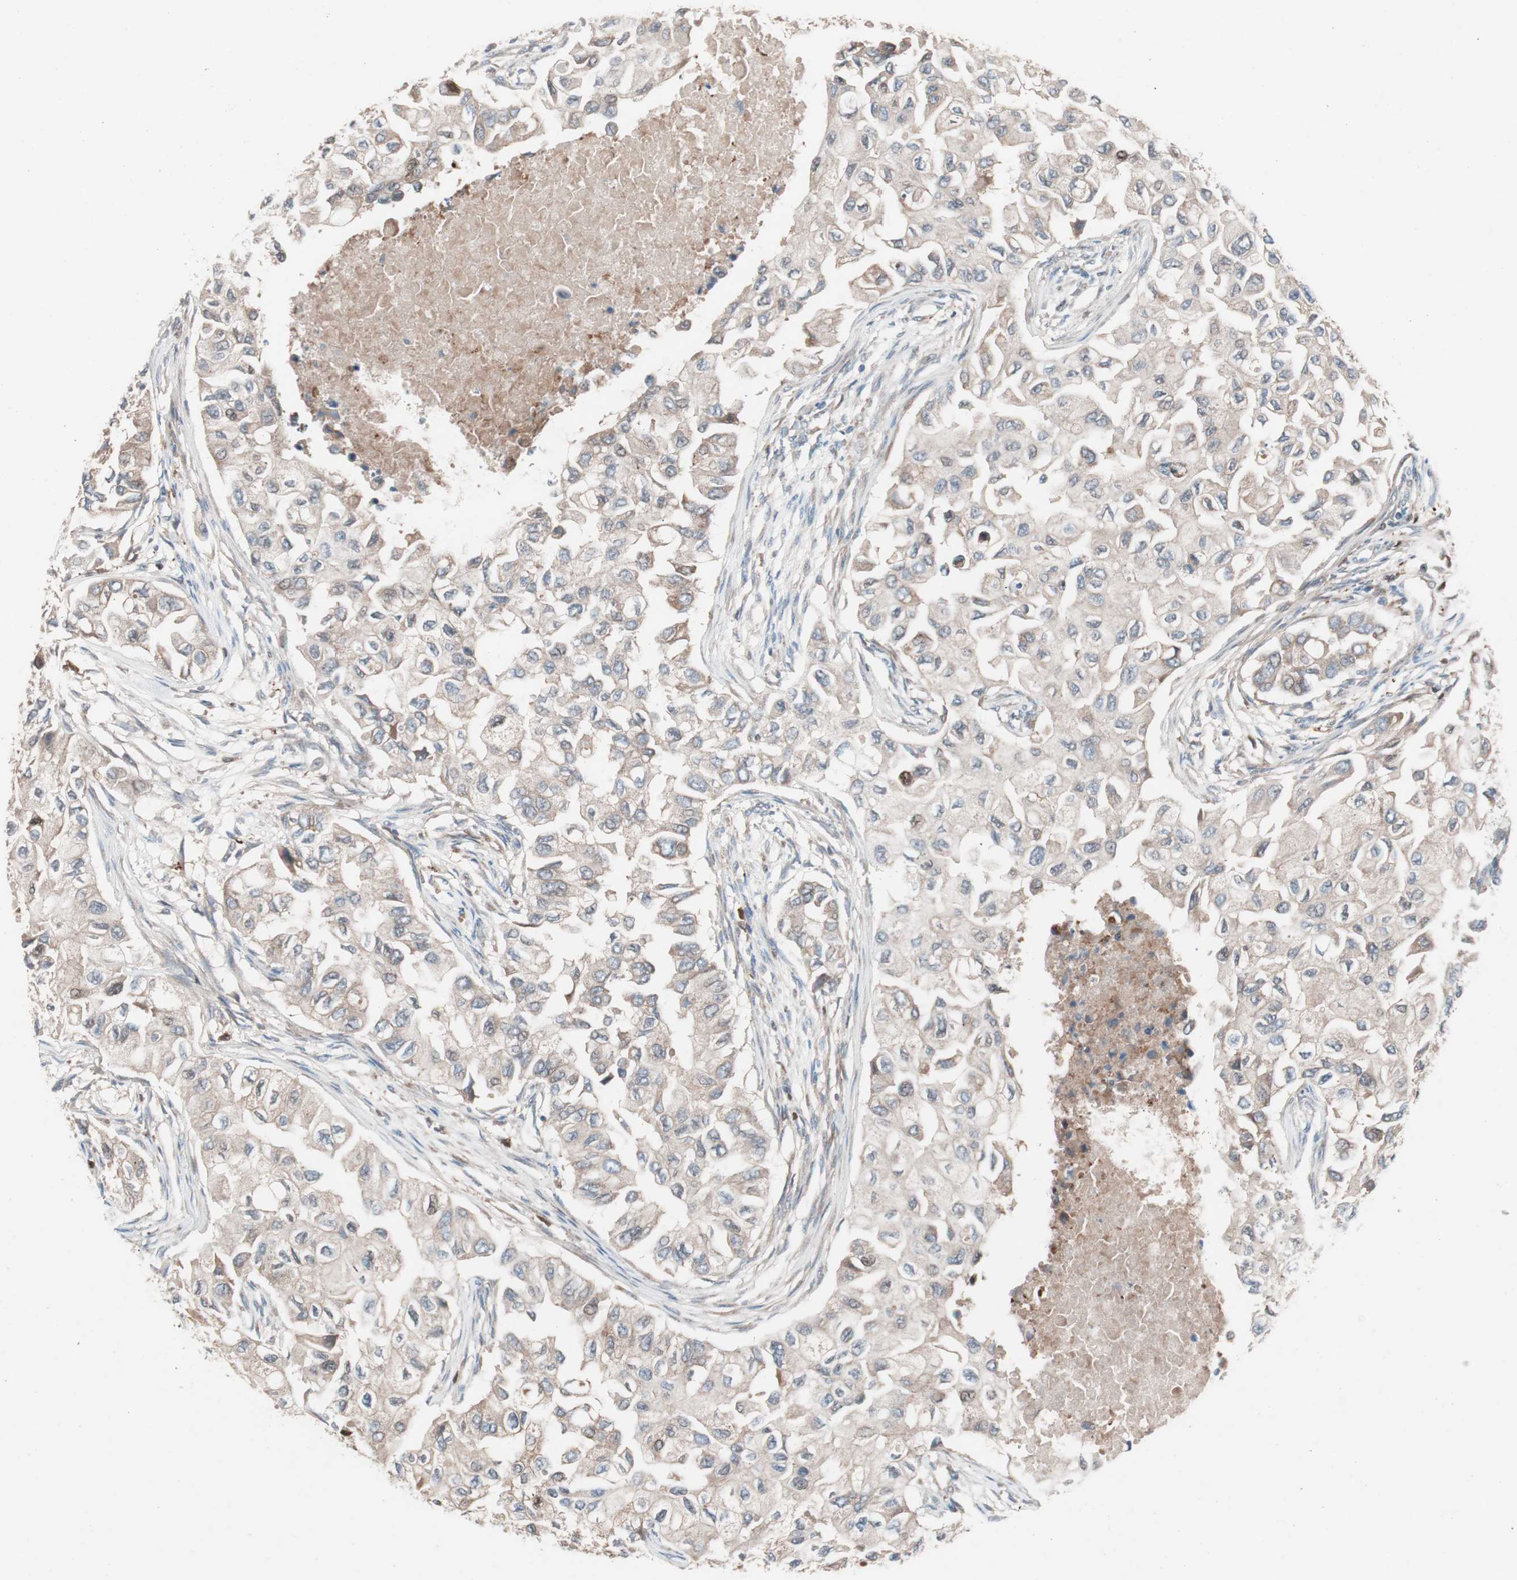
{"staining": {"intensity": "weak", "quantity": "25%-75%", "location": "cytoplasmic/membranous"}, "tissue": "breast cancer", "cell_type": "Tumor cells", "image_type": "cancer", "snomed": [{"axis": "morphology", "description": "Normal tissue, NOS"}, {"axis": "morphology", "description": "Duct carcinoma"}, {"axis": "topography", "description": "Breast"}], "caption": "The image displays a brown stain indicating the presence of a protein in the cytoplasmic/membranous of tumor cells in breast cancer (invasive ductal carcinoma).", "gene": "FAAH", "patient": {"sex": "female", "age": 49}}